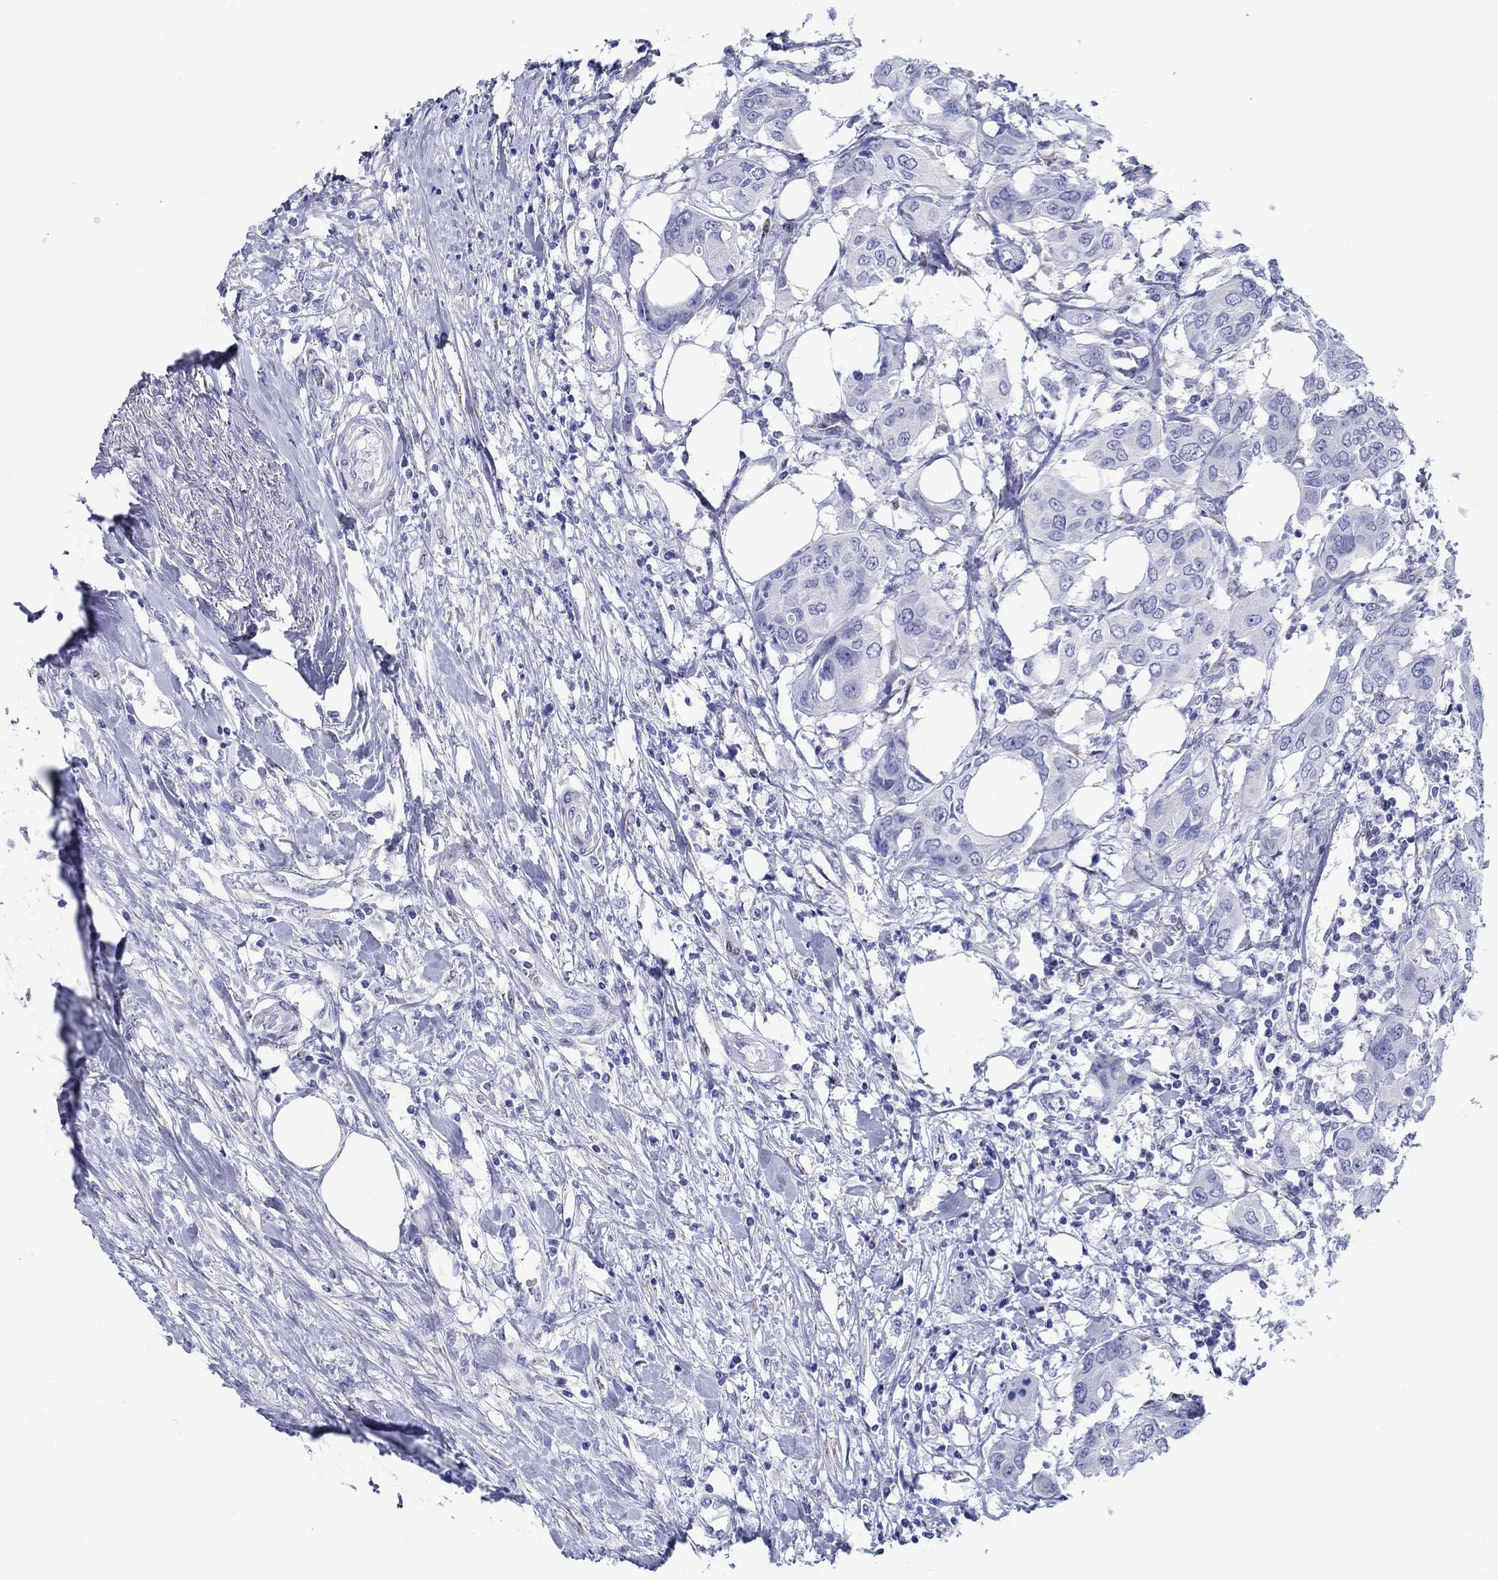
{"staining": {"intensity": "negative", "quantity": "none", "location": "none"}, "tissue": "urothelial cancer", "cell_type": "Tumor cells", "image_type": "cancer", "snomed": [{"axis": "morphology", "description": "Urothelial carcinoma, NOS"}, {"axis": "morphology", "description": "Urothelial carcinoma, High grade"}, {"axis": "topography", "description": "Urinary bladder"}], "caption": "The immunohistochemistry (IHC) photomicrograph has no significant positivity in tumor cells of urothelial cancer tissue. (IHC, brightfield microscopy, high magnification).", "gene": "H1-1", "patient": {"sex": "male", "age": 63}}